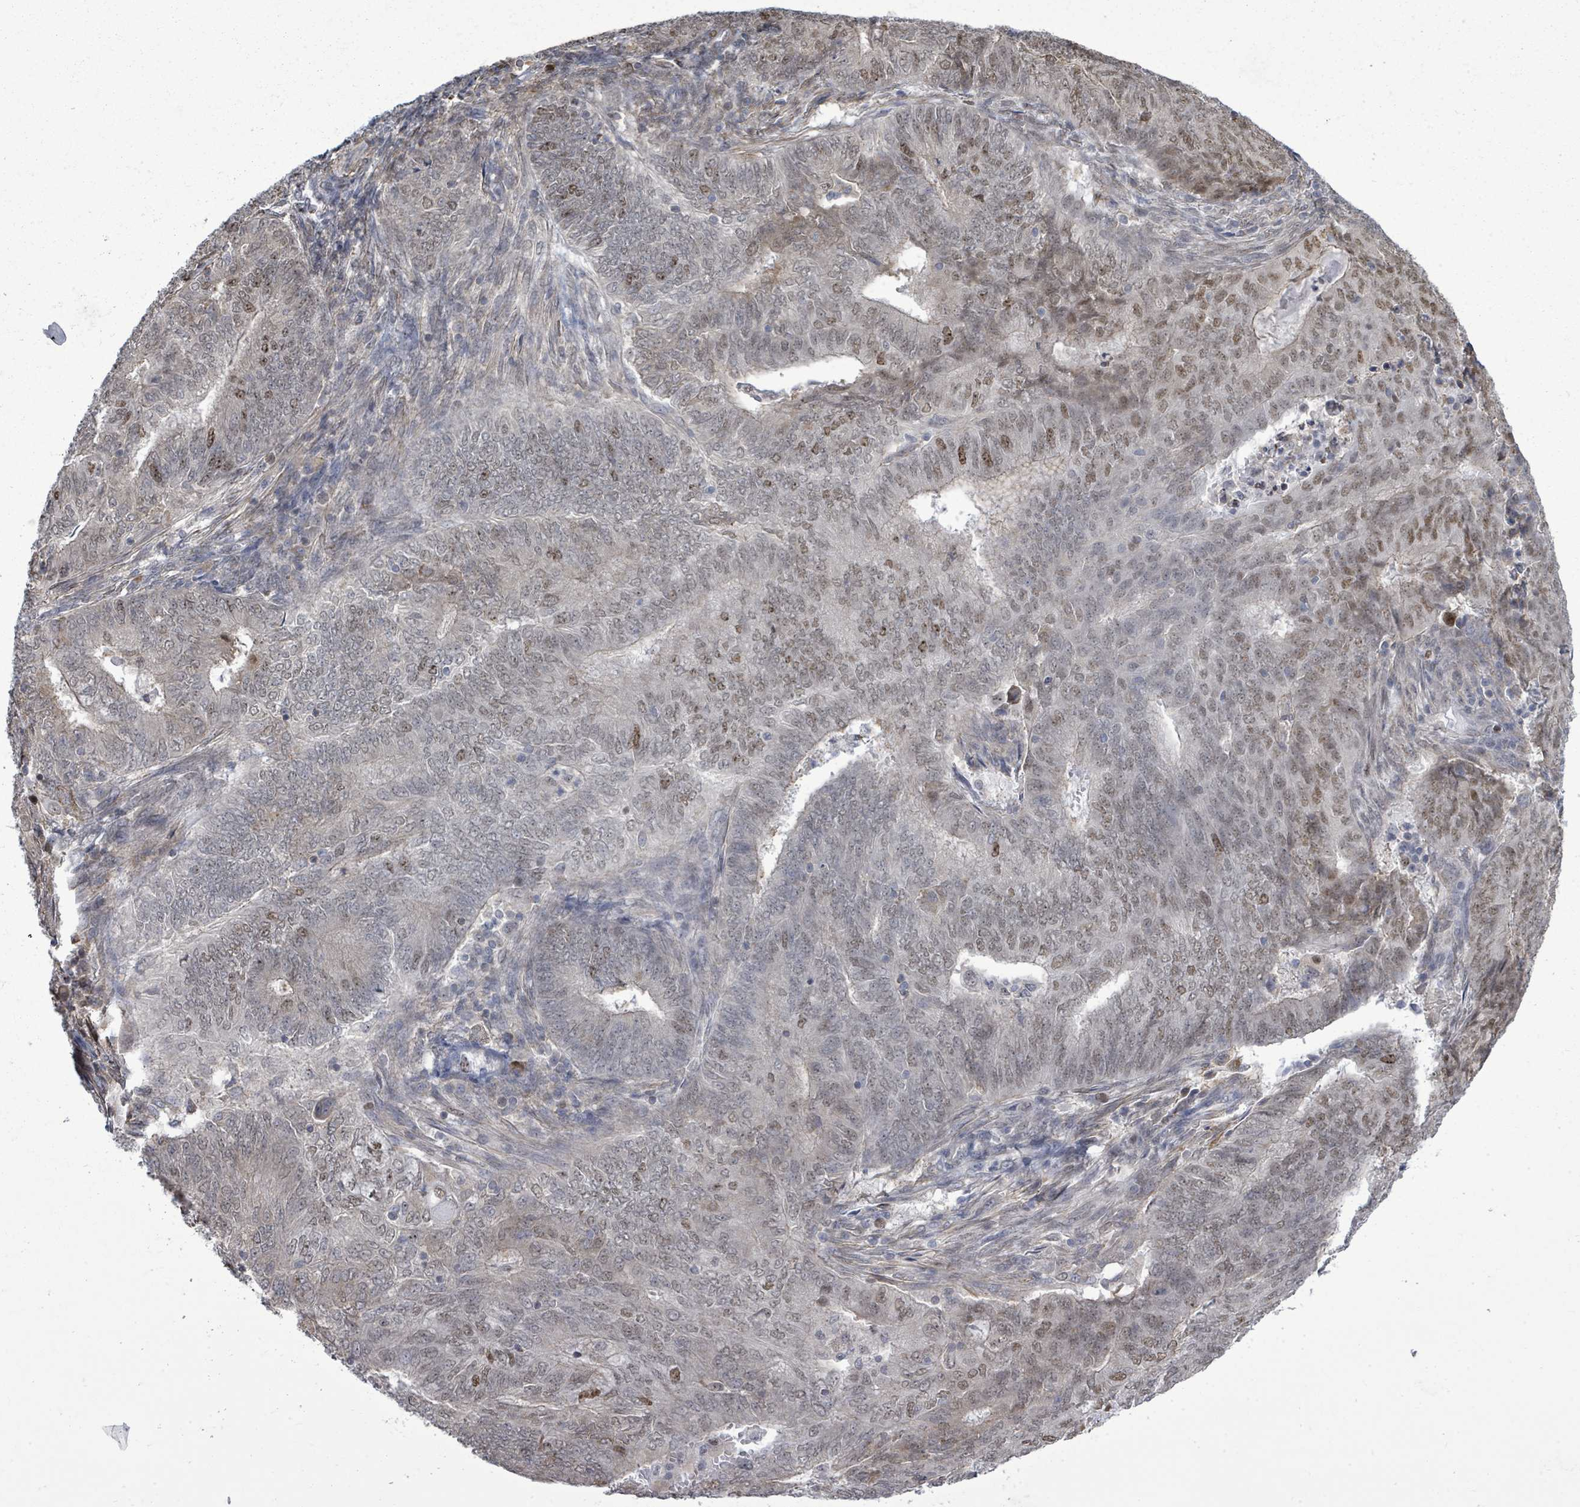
{"staining": {"intensity": "moderate", "quantity": "<25%", "location": "nuclear"}, "tissue": "endometrial cancer", "cell_type": "Tumor cells", "image_type": "cancer", "snomed": [{"axis": "morphology", "description": "Adenocarcinoma, NOS"}, {"axis": "topography", "description": "Endometrium"}], "caption": "A brown stain labels moderate nuclear positivity of a protein in human endometrial cancer tumor cells. The staining was performed using DAB, with brown indicating positive protein expression. Nuclei are stained blue with hematoxylin.", "gene": "PAPSS1", "patient": {"sex": "female", "age": 62}}